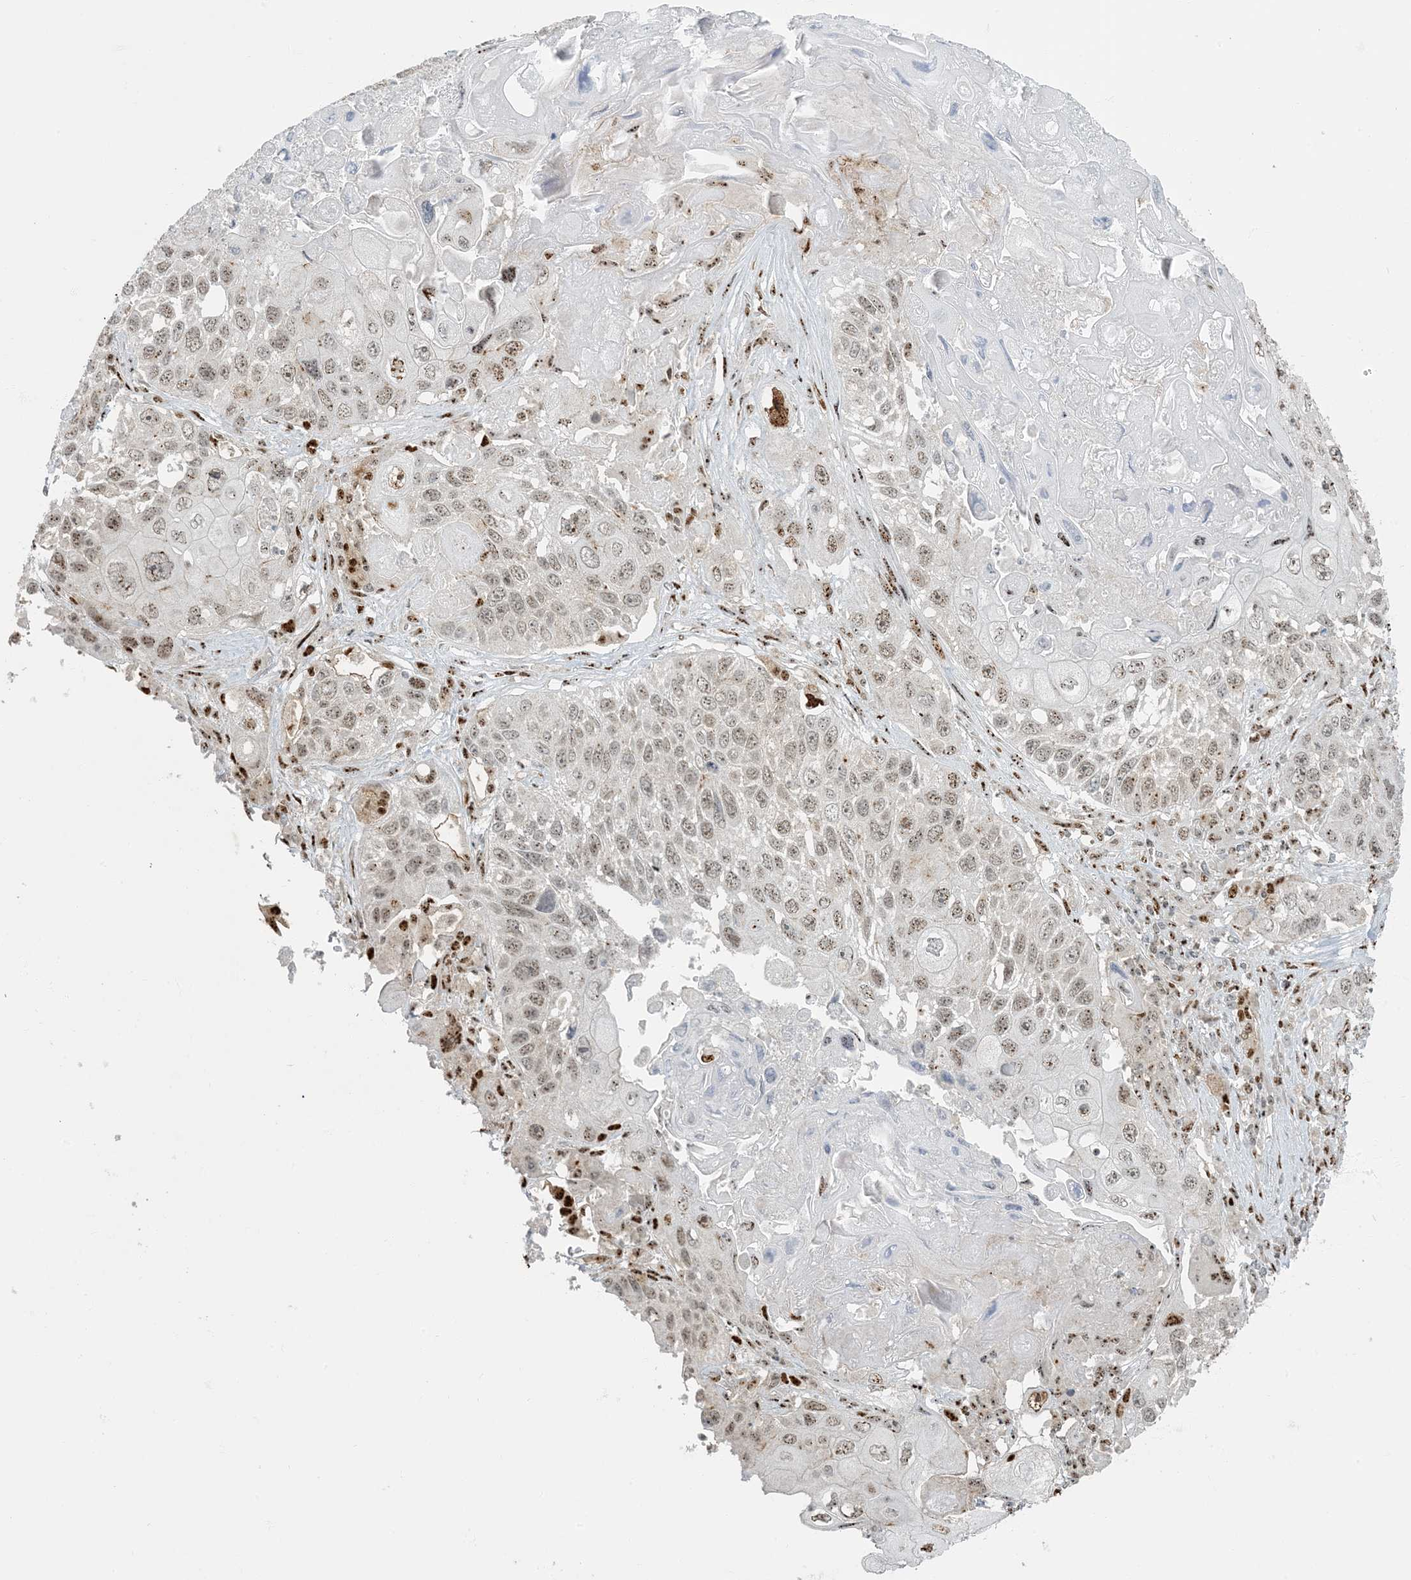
{"staining": {"intensity": "weak", "quantity": ">75%", "location": "nuclear"}, "tissue": "lung cancer", "cell_type": "Tumor cells", "image_type": "cancer", "snomed": [{"axis": "morphology", "description": "Squamous cell carcinoma, NOS"}, {"axis": "topography", "description": "Lung"}], "caption": "IHC photomicrograph of neoplastic tissue: lung cancer stained using IHC displays low levels of weak protein expression localized specifically in the nuclear of tumor cells, appearing as a nuclear brown color.", "gene": "MBD1", "patient": {"sex": "male", "age": 61}}